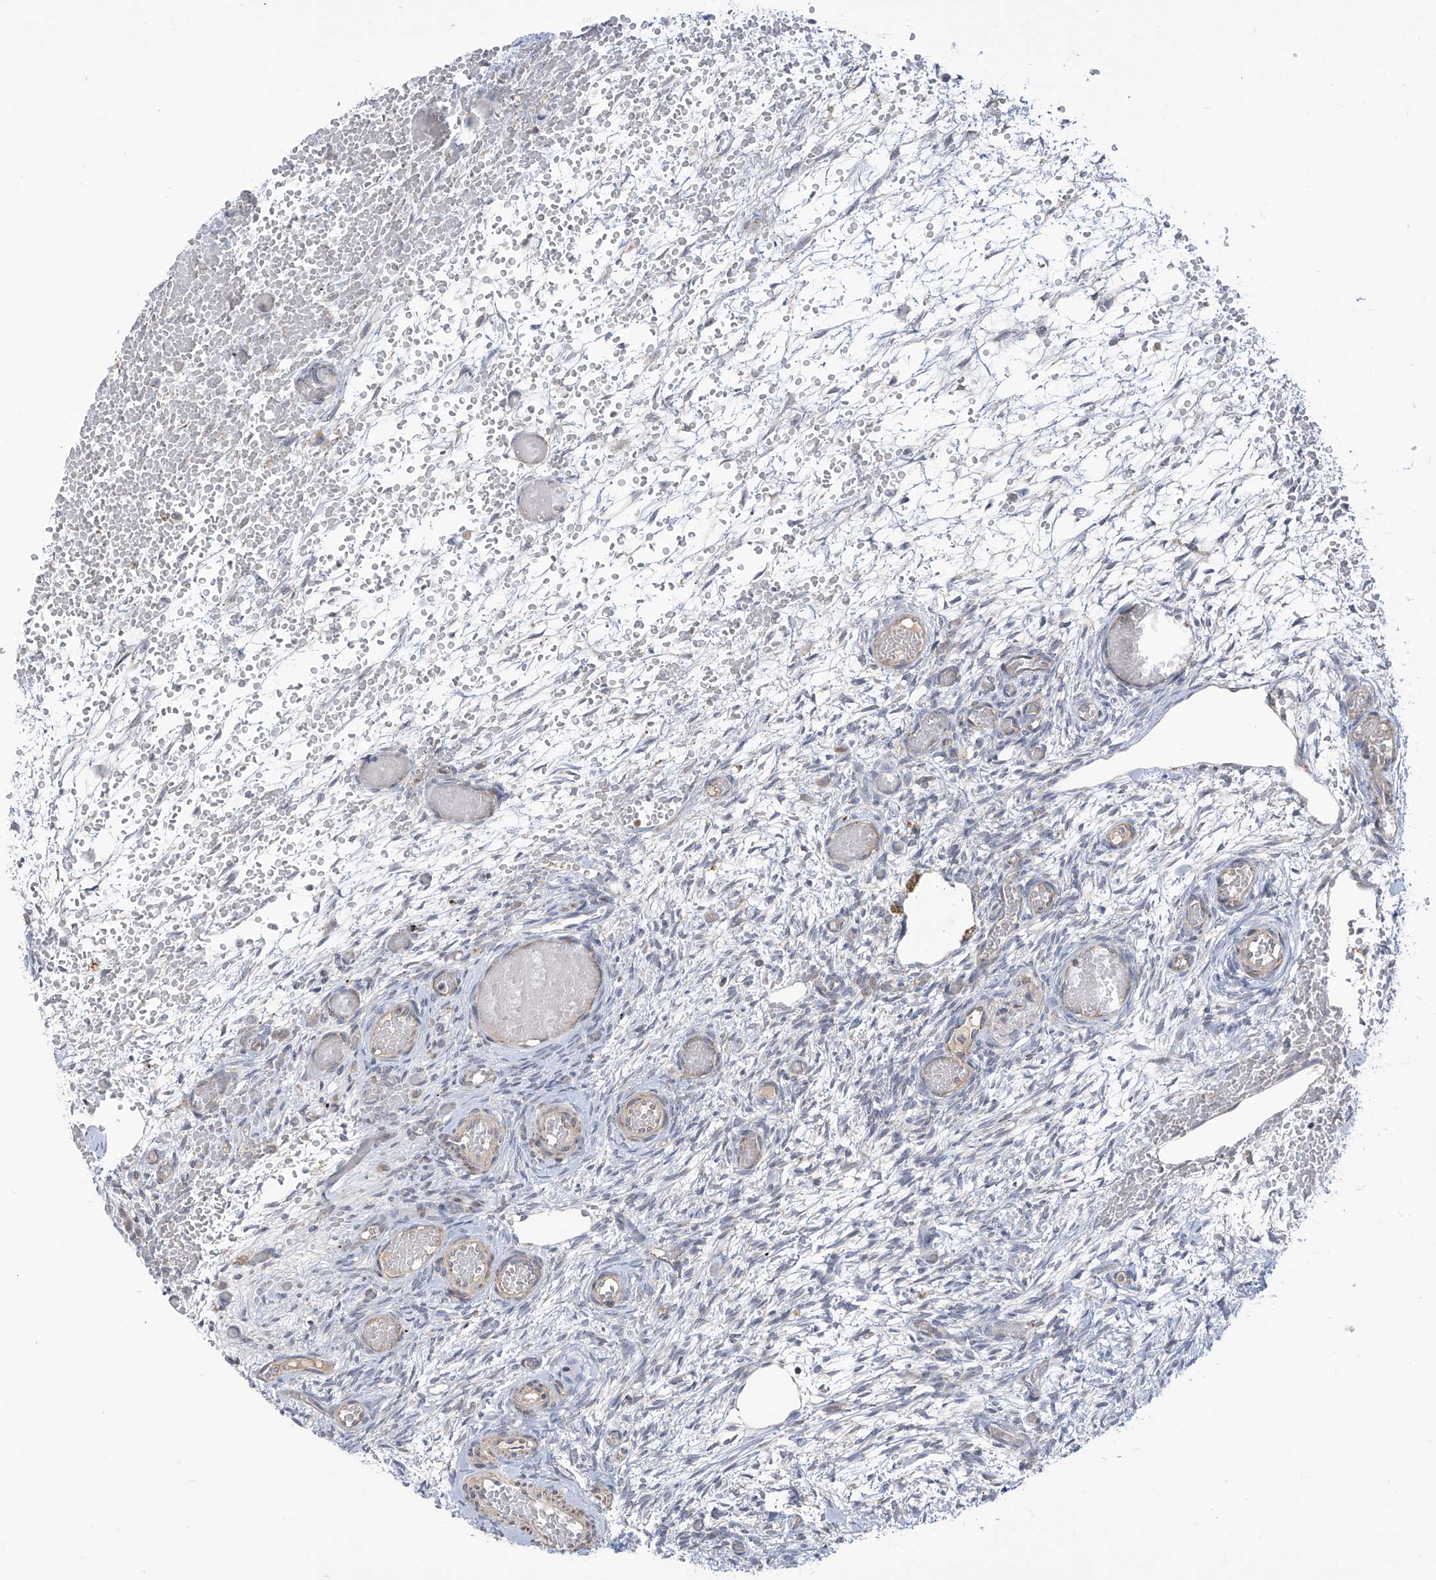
{"staining": {"intensity": "strong", "quantity": ">75%", "location": "cytoplasmic/membranous"}, "tissue": "ovary", "cell_type": "Follicle cells", "image_type": "normal", "snomed": [{"axis": "morphology", "description": "Adenocarcinoma, NOS"}, {"axis": "topography", "description": "Endometrium"}], "caption": "Approximately >75% of follicle cells in unremarkable ovary reveal strong cytoplasmic/membranous protein staining as visualized by brown immunohistochemical staining.", "gene": "SCGB1D2", "patient": {"sex": "female", "age": 32}}